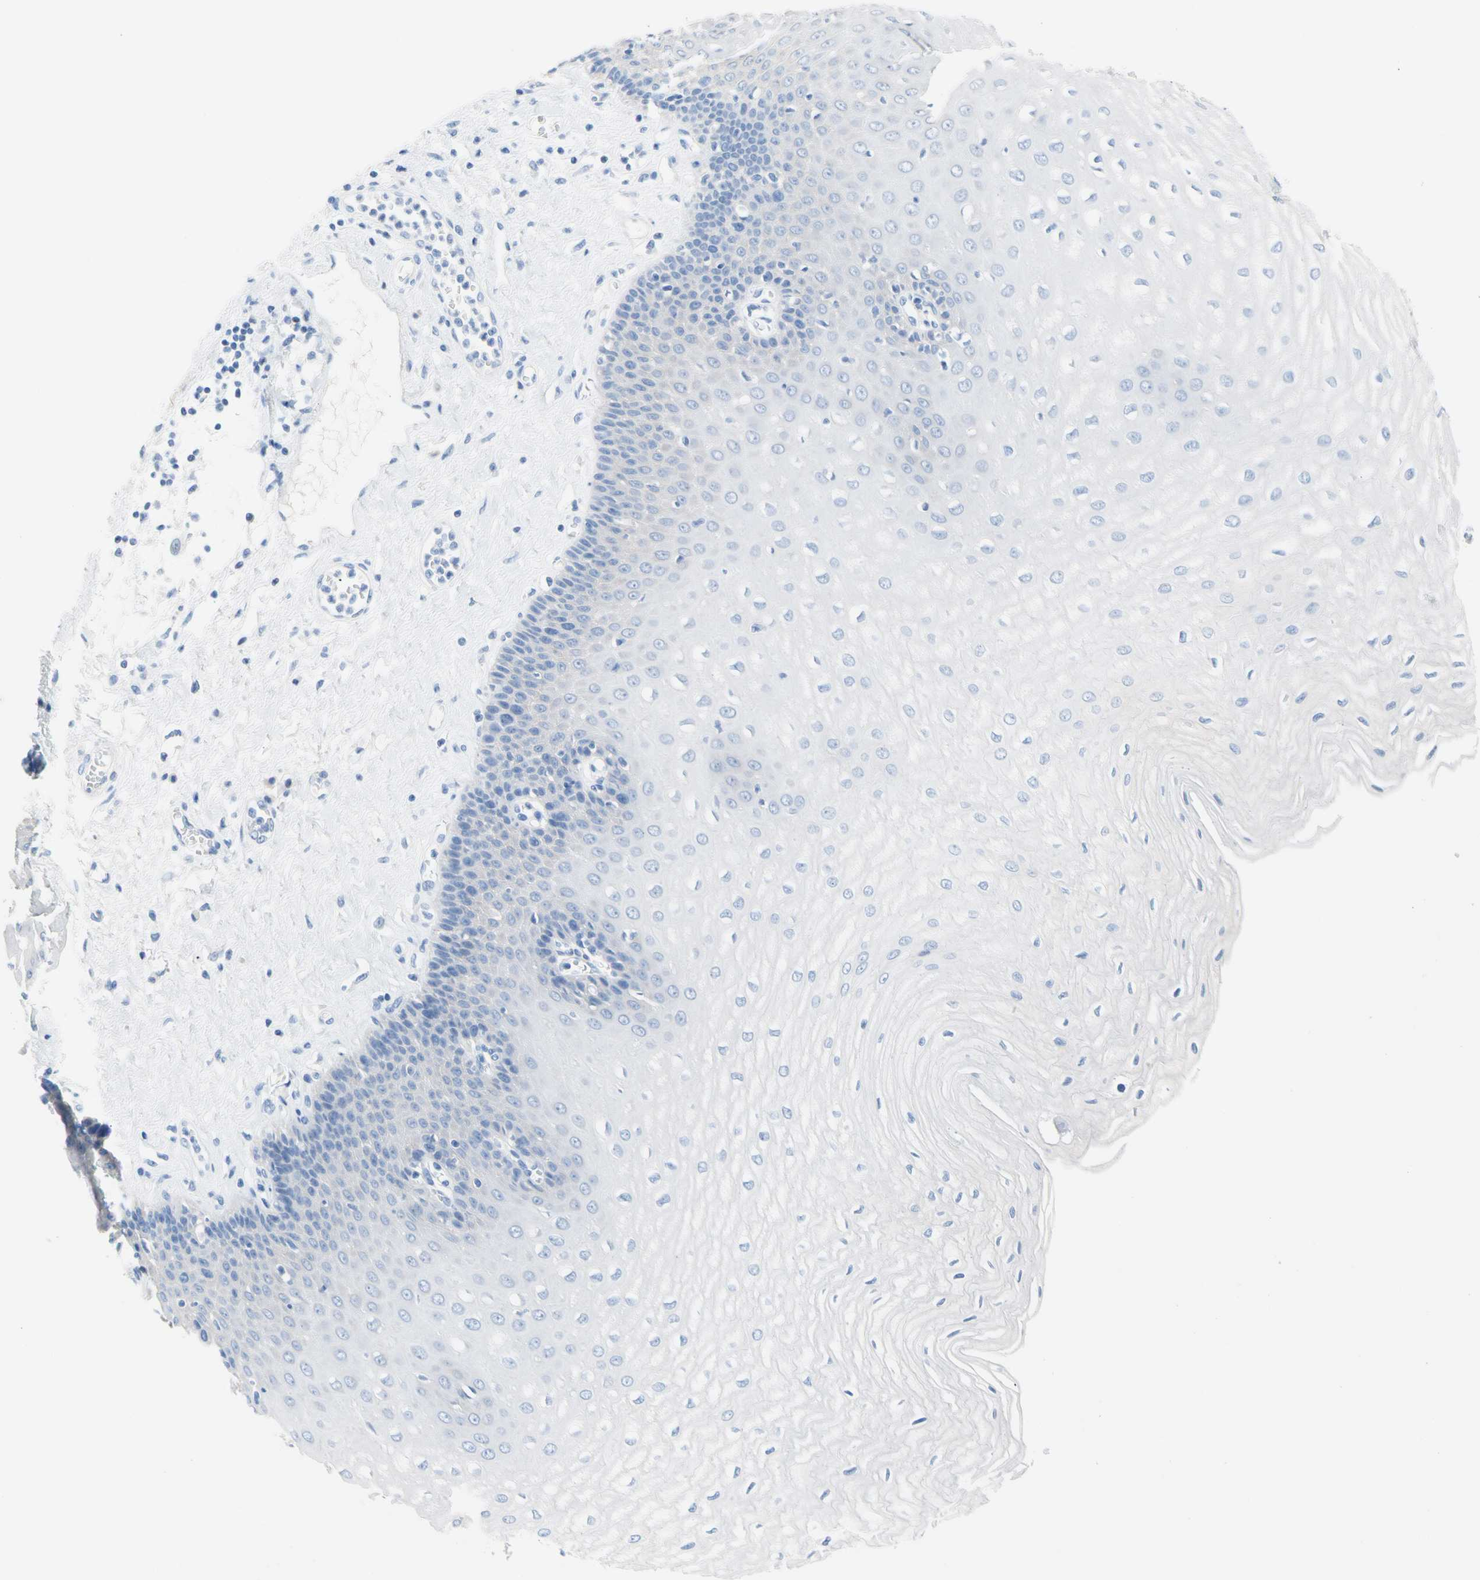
{"staining": {"intensity": "negative", "quantity": "none", "location": "none"}, "tissue": "esophagus", "cell_type": "Squamous epithelial cells", "image_type": "normal", "snomed": [{"axis": "morphology", "description": "Normal tissue, NOS"}, {"axis": "morphology", "description": "Squamous cell carcinoma, NOS"}, {"axis": "topography", "description": "Esophagus"}], "caption": "An immunohistochemistry histopathology image of normal esophagus is shown. There is no staining in squamous epithelial cells of esophagus.", "gene": "CEL", "patient": {"sex": "male", "age": 65}}